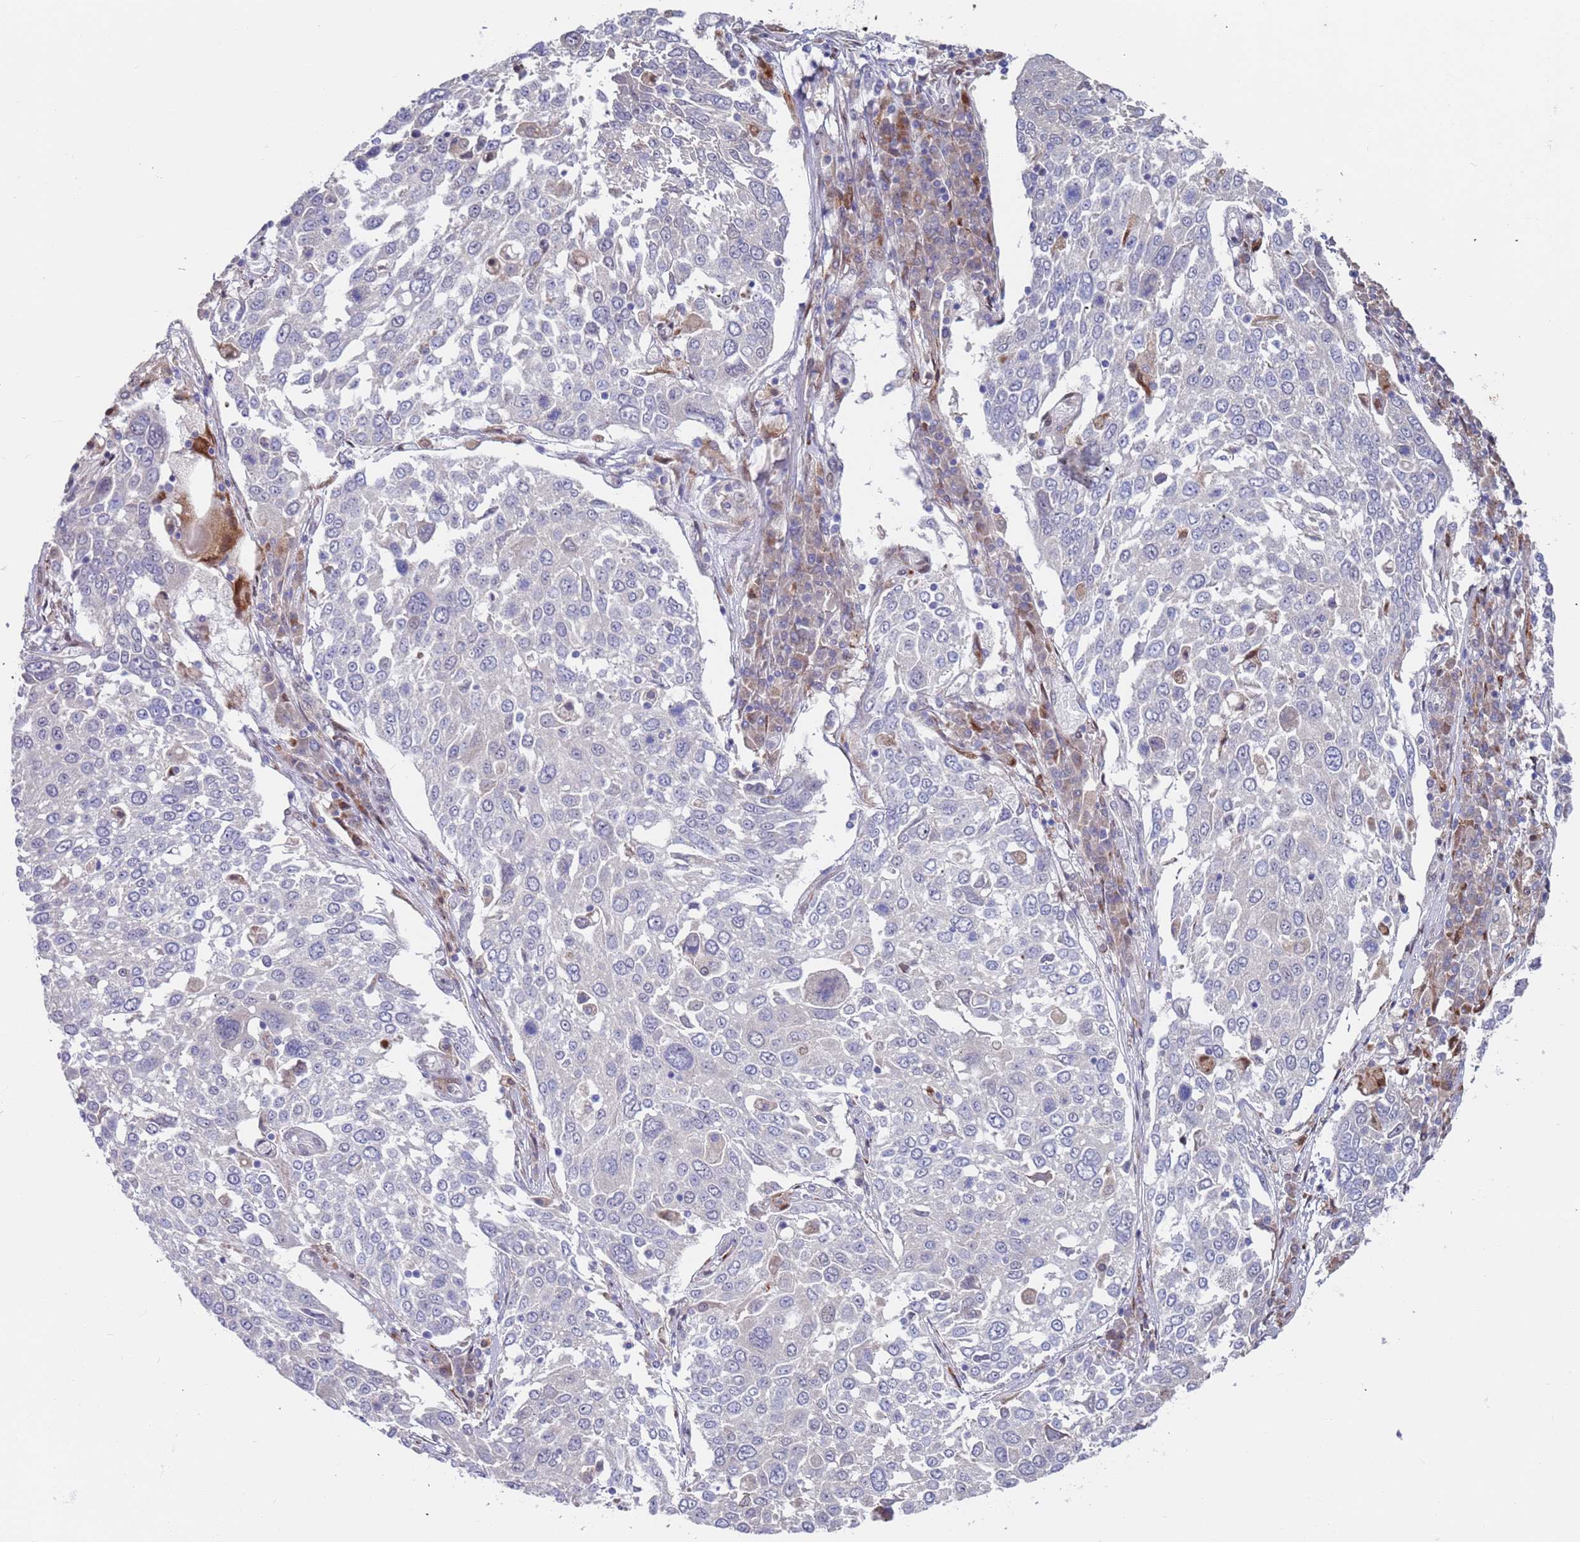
{"staining": {"intensity": "negative", "quantity": "none", "location": "none"}, "tissue": "lung cancer", "cell_type": "Tumor cells", "image_type": "cancer", "snomed": [{"axis": "morphology", "description": "Squamous cell carcinoma, NOS"}, {"axis": "topography", "description": "Lung"}], "caption": "A histopathology image of human lung cancer is negative for staining in tumor cells. Nuclei are stained in blue.", "gene": "FBXO27", "patient": {"sex": "male", "age": 65}}